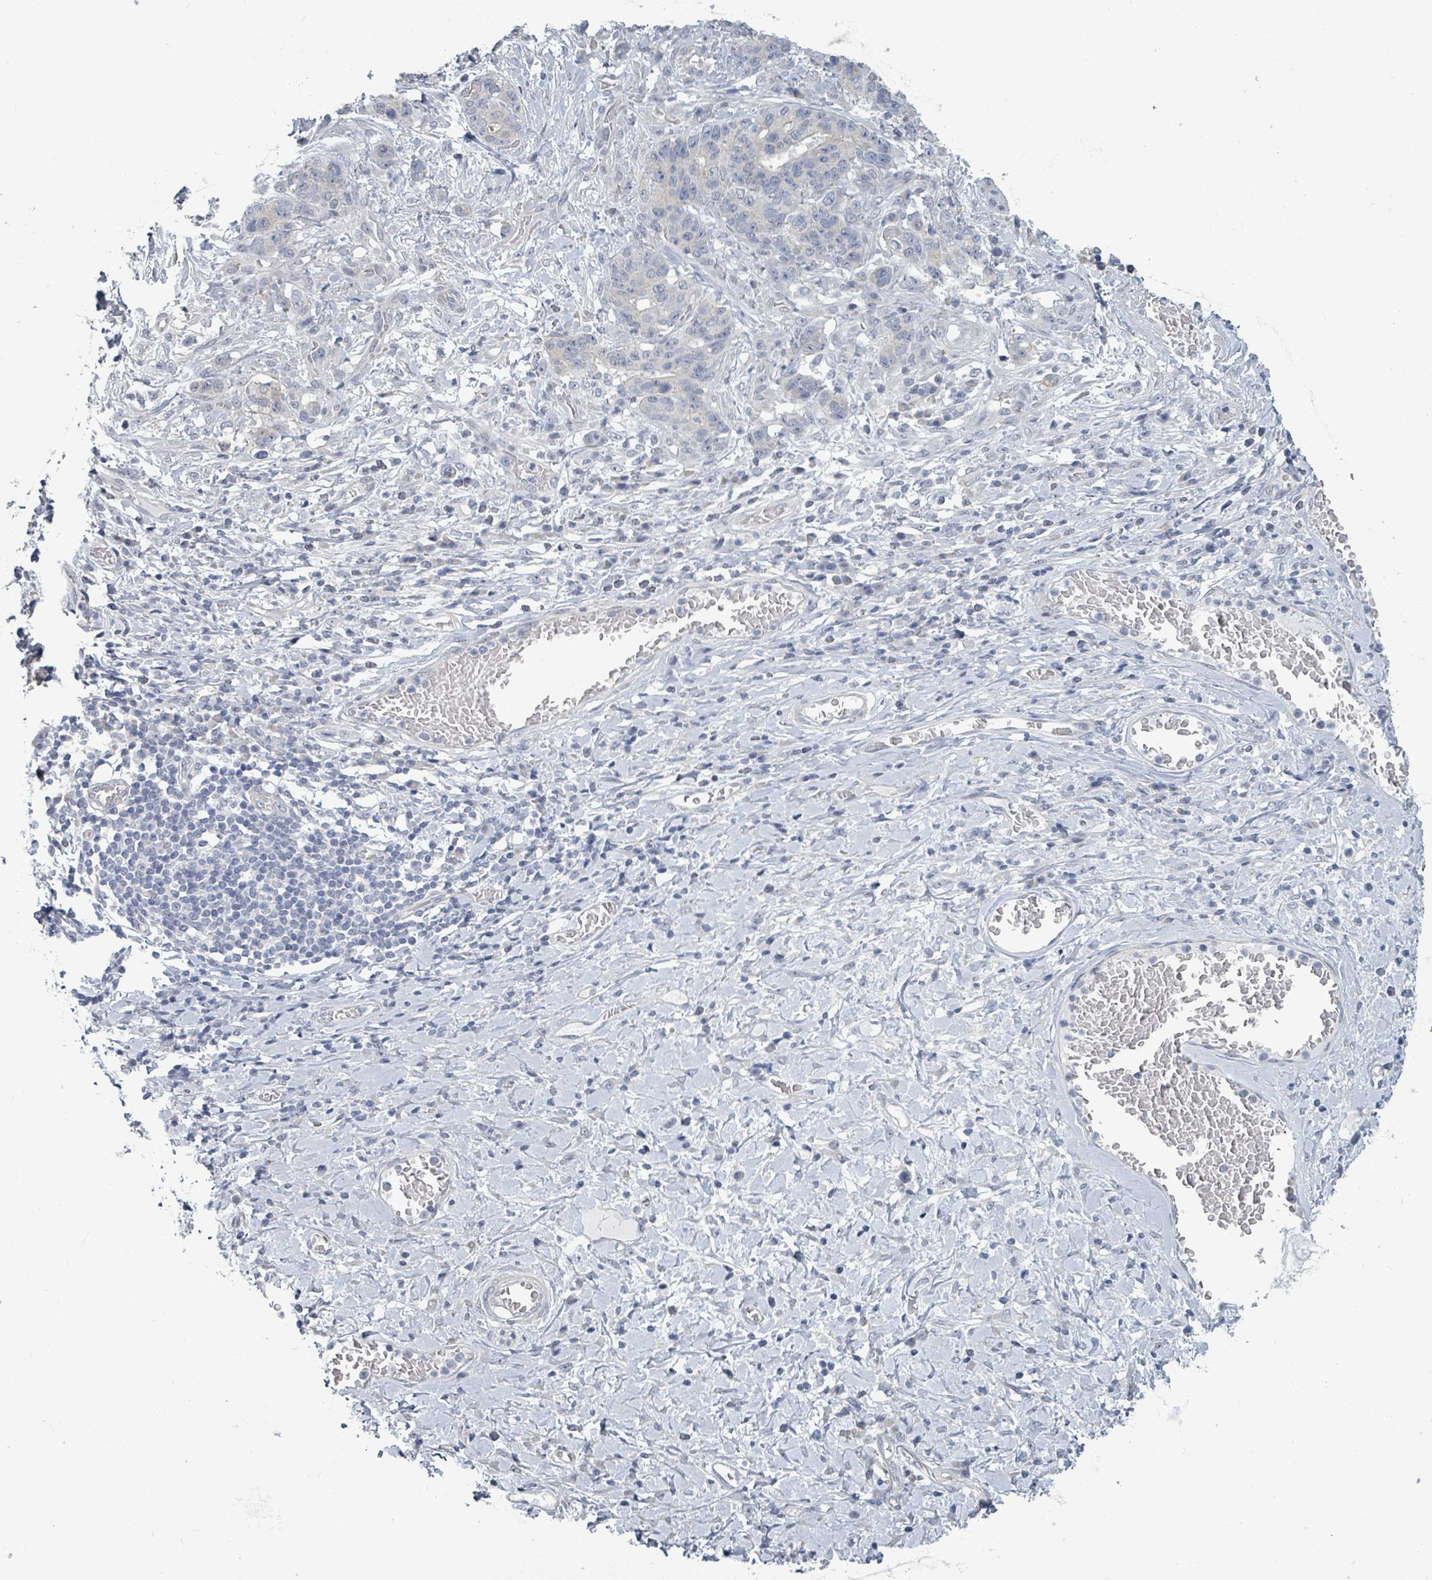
{"staining": {"intensity": "negative", "quantity": "none", "location": "none"}, "tissue": "stomach cancer", "cell_type": "Tumor cells", "image_type": "cancer", "snomed": [{"axis": "morphology", "description": "Normal tissue, NOS"}, {"axis": "morphology", "description": "Adenocarcinoma, NOS"}, {"axis": "topography", "description": "Stomach"}], "caption": "This is a photomicrograph of immunohistochemistry staining of stomach cancer (adenocarcinoma), which shows no expression in tumor cells.", "gene": "ASB12", "patient": {"sex": "female", "age": 64}}